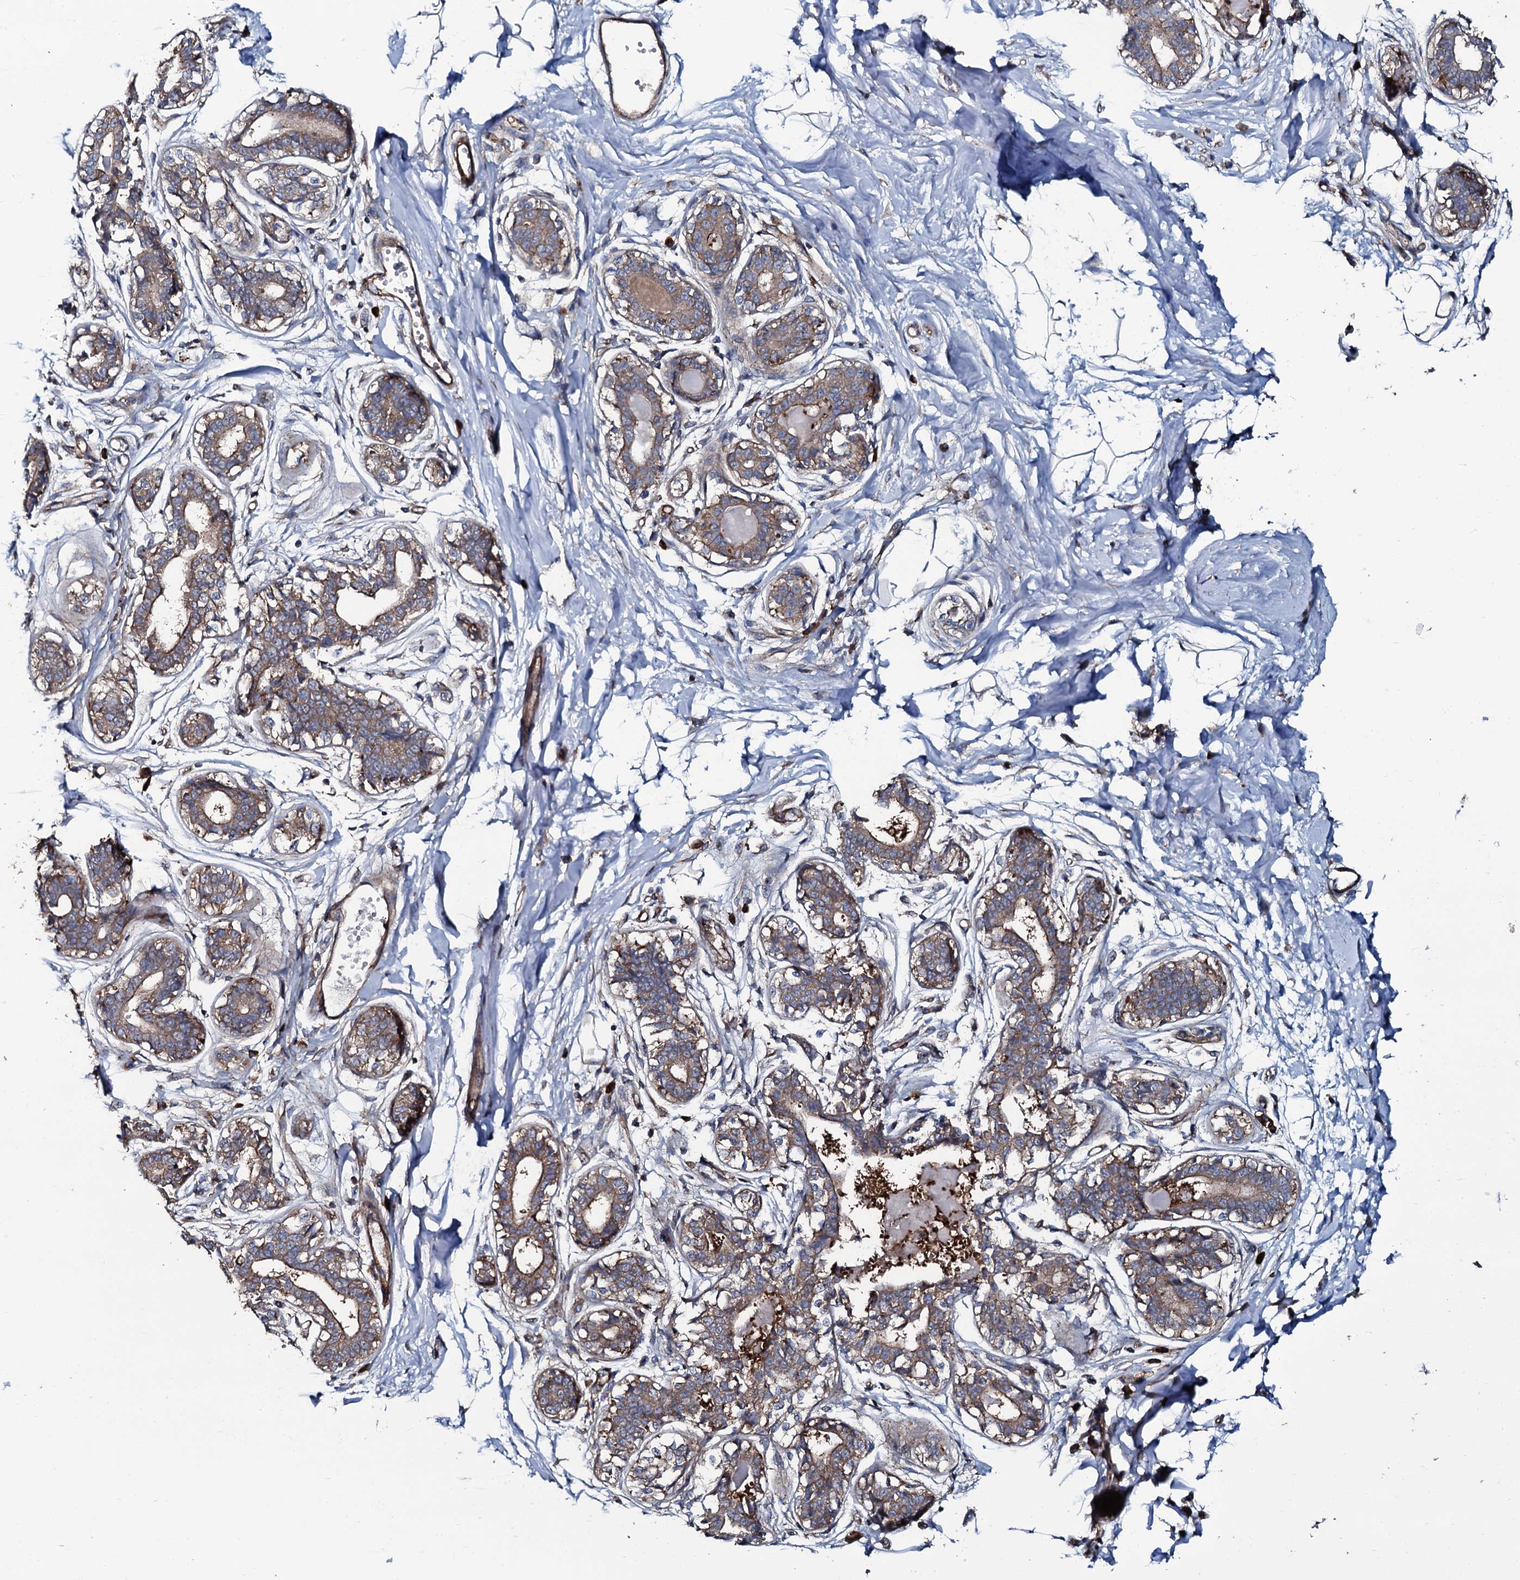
{"staining": {"intensity": "negative", "quantity": "none", "location": "none"}, "tissue": "breast", "cell_type": "Adipocytes", "image_type": "normal", "snomed": [{"axis": "morphology", "description": "Normal tissue, NOS"}, {"axis": "topography", "description": "Breast"}], "caption": "This is a photomicrograph of immunohistochemistry staining of benign breast, which shows no expression in adipocytes.", "gene": "USPL1", "patient": {"sex": "female", "age": 45}}